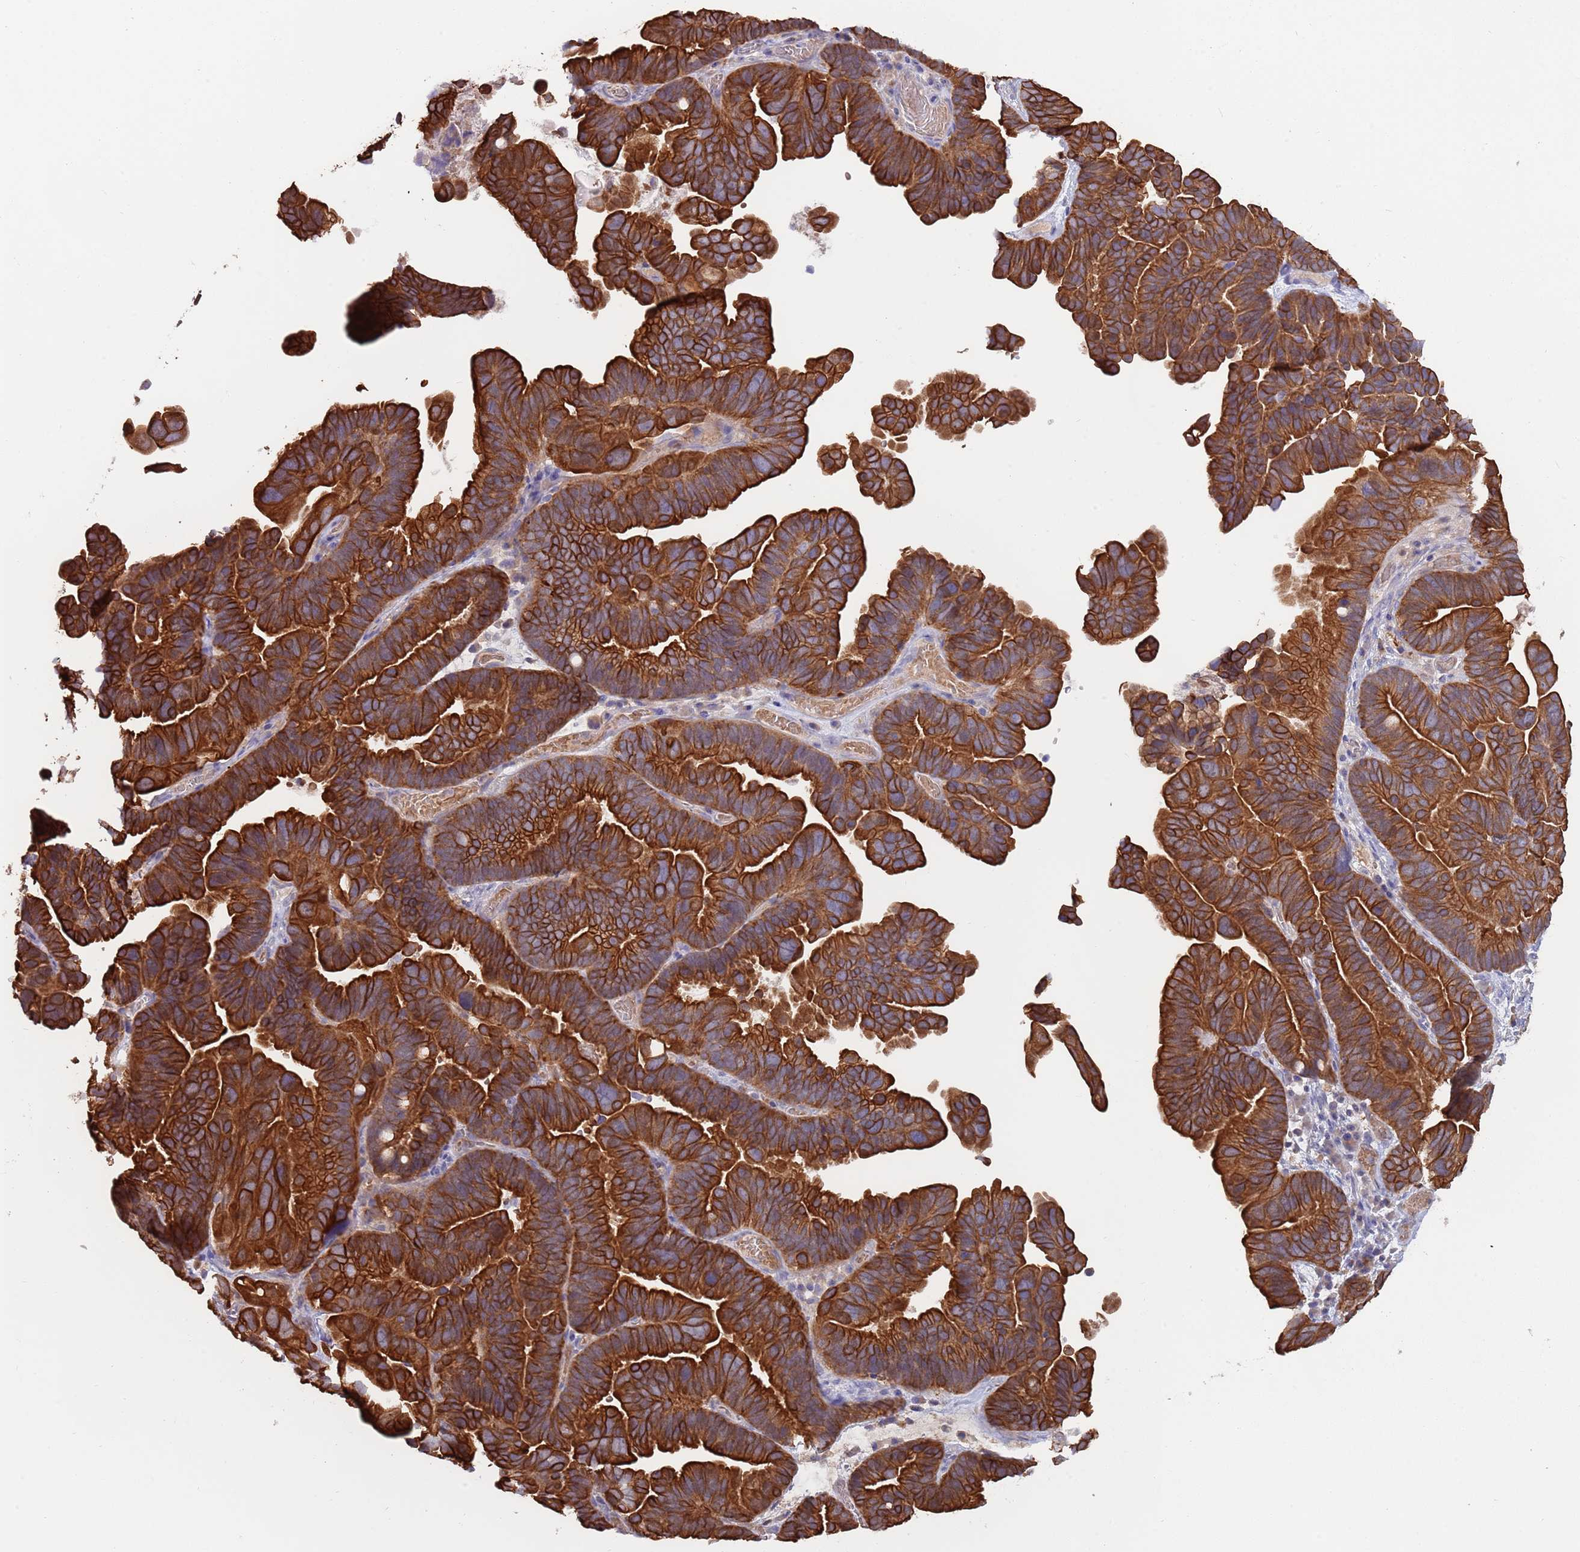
{"staining": {"intensity": "strong", "quantity": ">75%", "location": "cytoplasmic/membranous"}, "tissue": "ovarian cancer", "cell_type": "Tumor cells", "image_type": "cancer", "snomed": [{"axis": "morphology", "description": "Cystadenocarcinoma, serous, NOS"}, {"axis": "topography", "description": "Ovary"}], "caption": "IHC of ovarian cancer displays high levels of strong cytoplasmic/membranous expression in approximately >75% of tumor cells. (Stains: DAB in brown, nuclei in blue, Microscopy: brightfield microscopy at high magnification).", "gene": "GSDMD", "patient": {"sex": "female", "age": 56}}